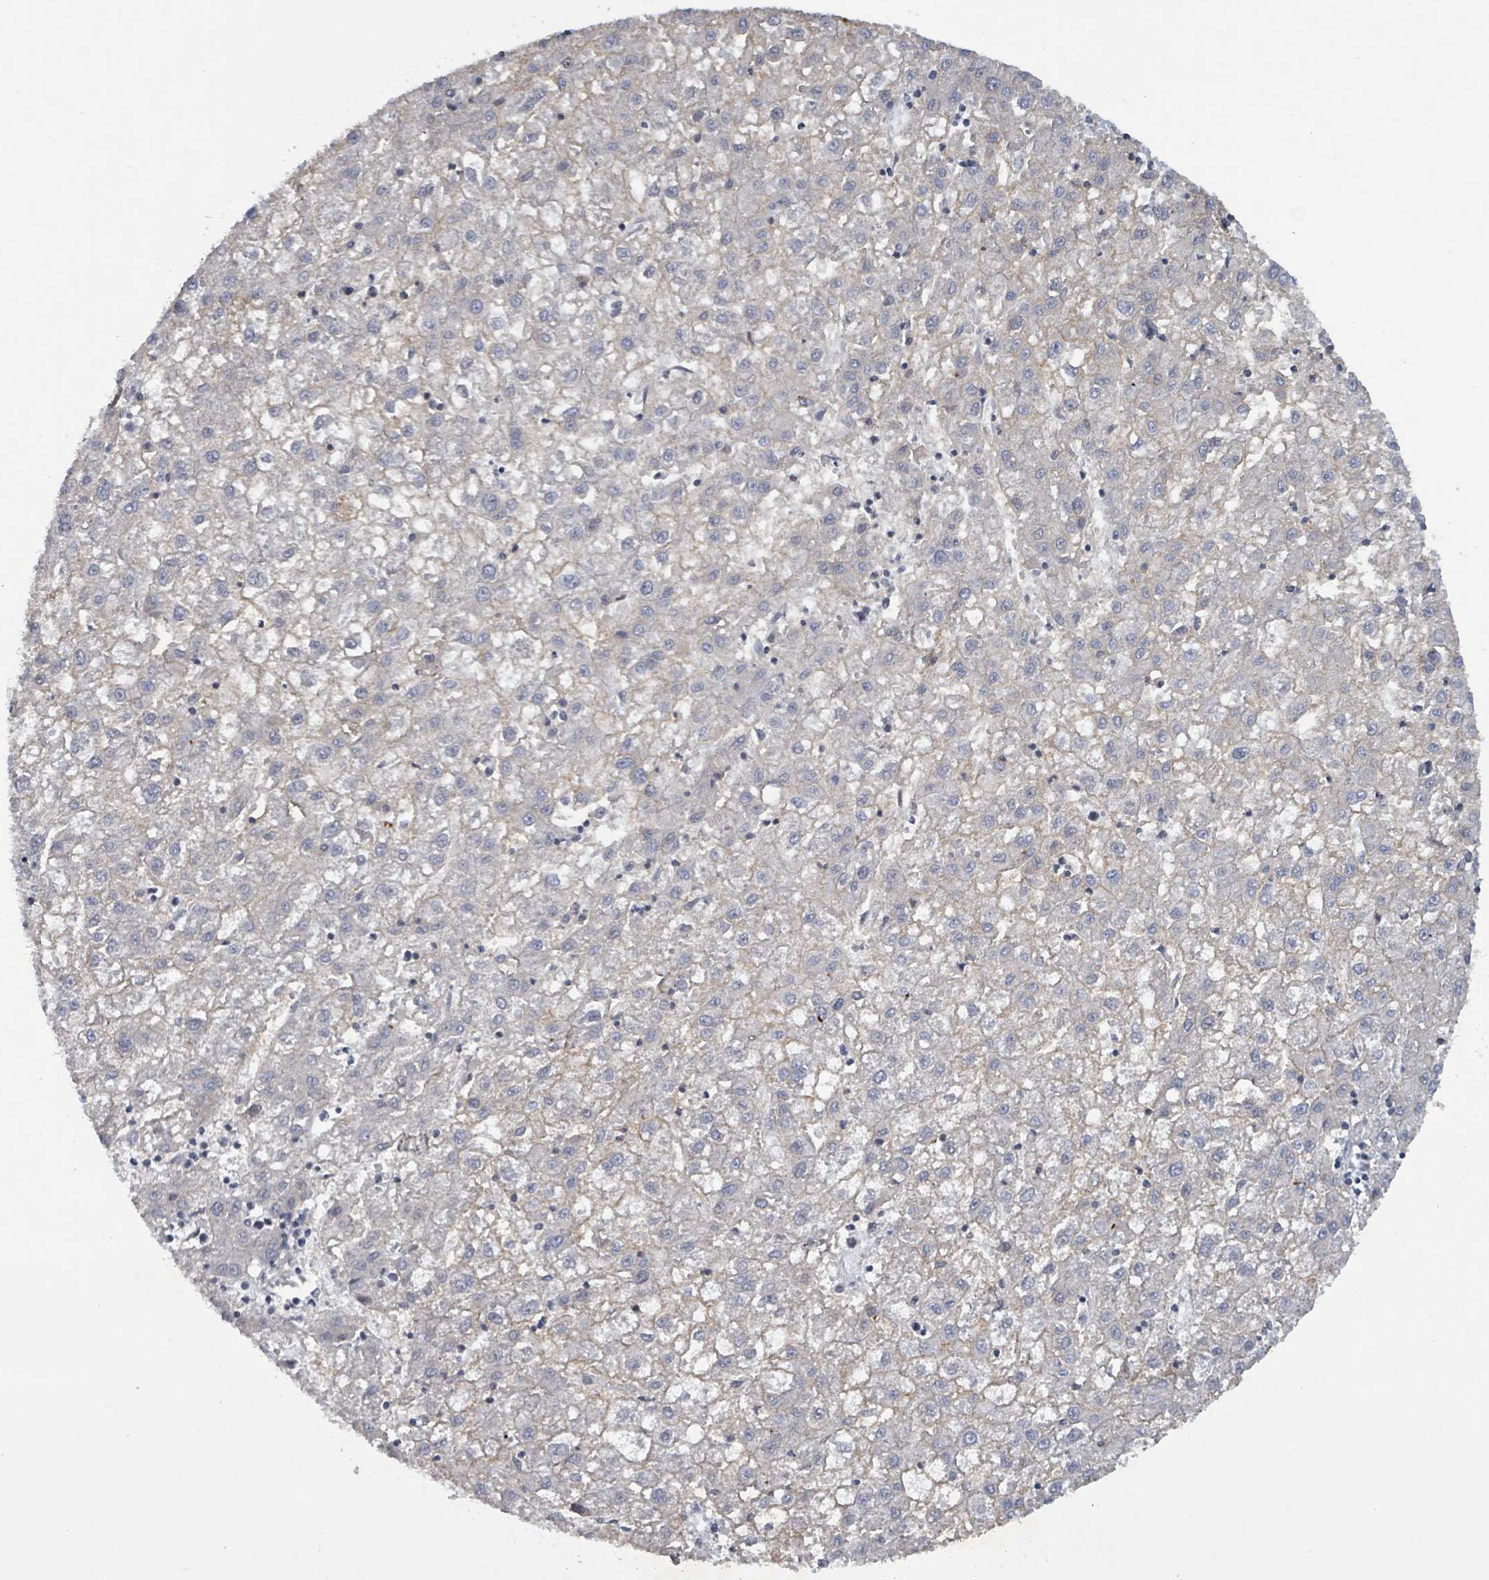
{"staining": {"intensity": "negative", "quantity": "none", "location": "none"}, "tissue": "liver cancer", "cell_type": "Tumor cells", "image_type": "cancer", "snomed": [{"axis": "morphology", "description": "Carcinoma, Hepatocellular, NOS"}, {"axis": "topography", "description": "Liver"}], "caption": "Immunohistochemistry (IHC) micrograph of neoplastic tissue: liver cancer stained with DAB displays no significant protein staining in tumor cells.", "gene": "BANP", "patient": {"sex": "male", "age": 72}}